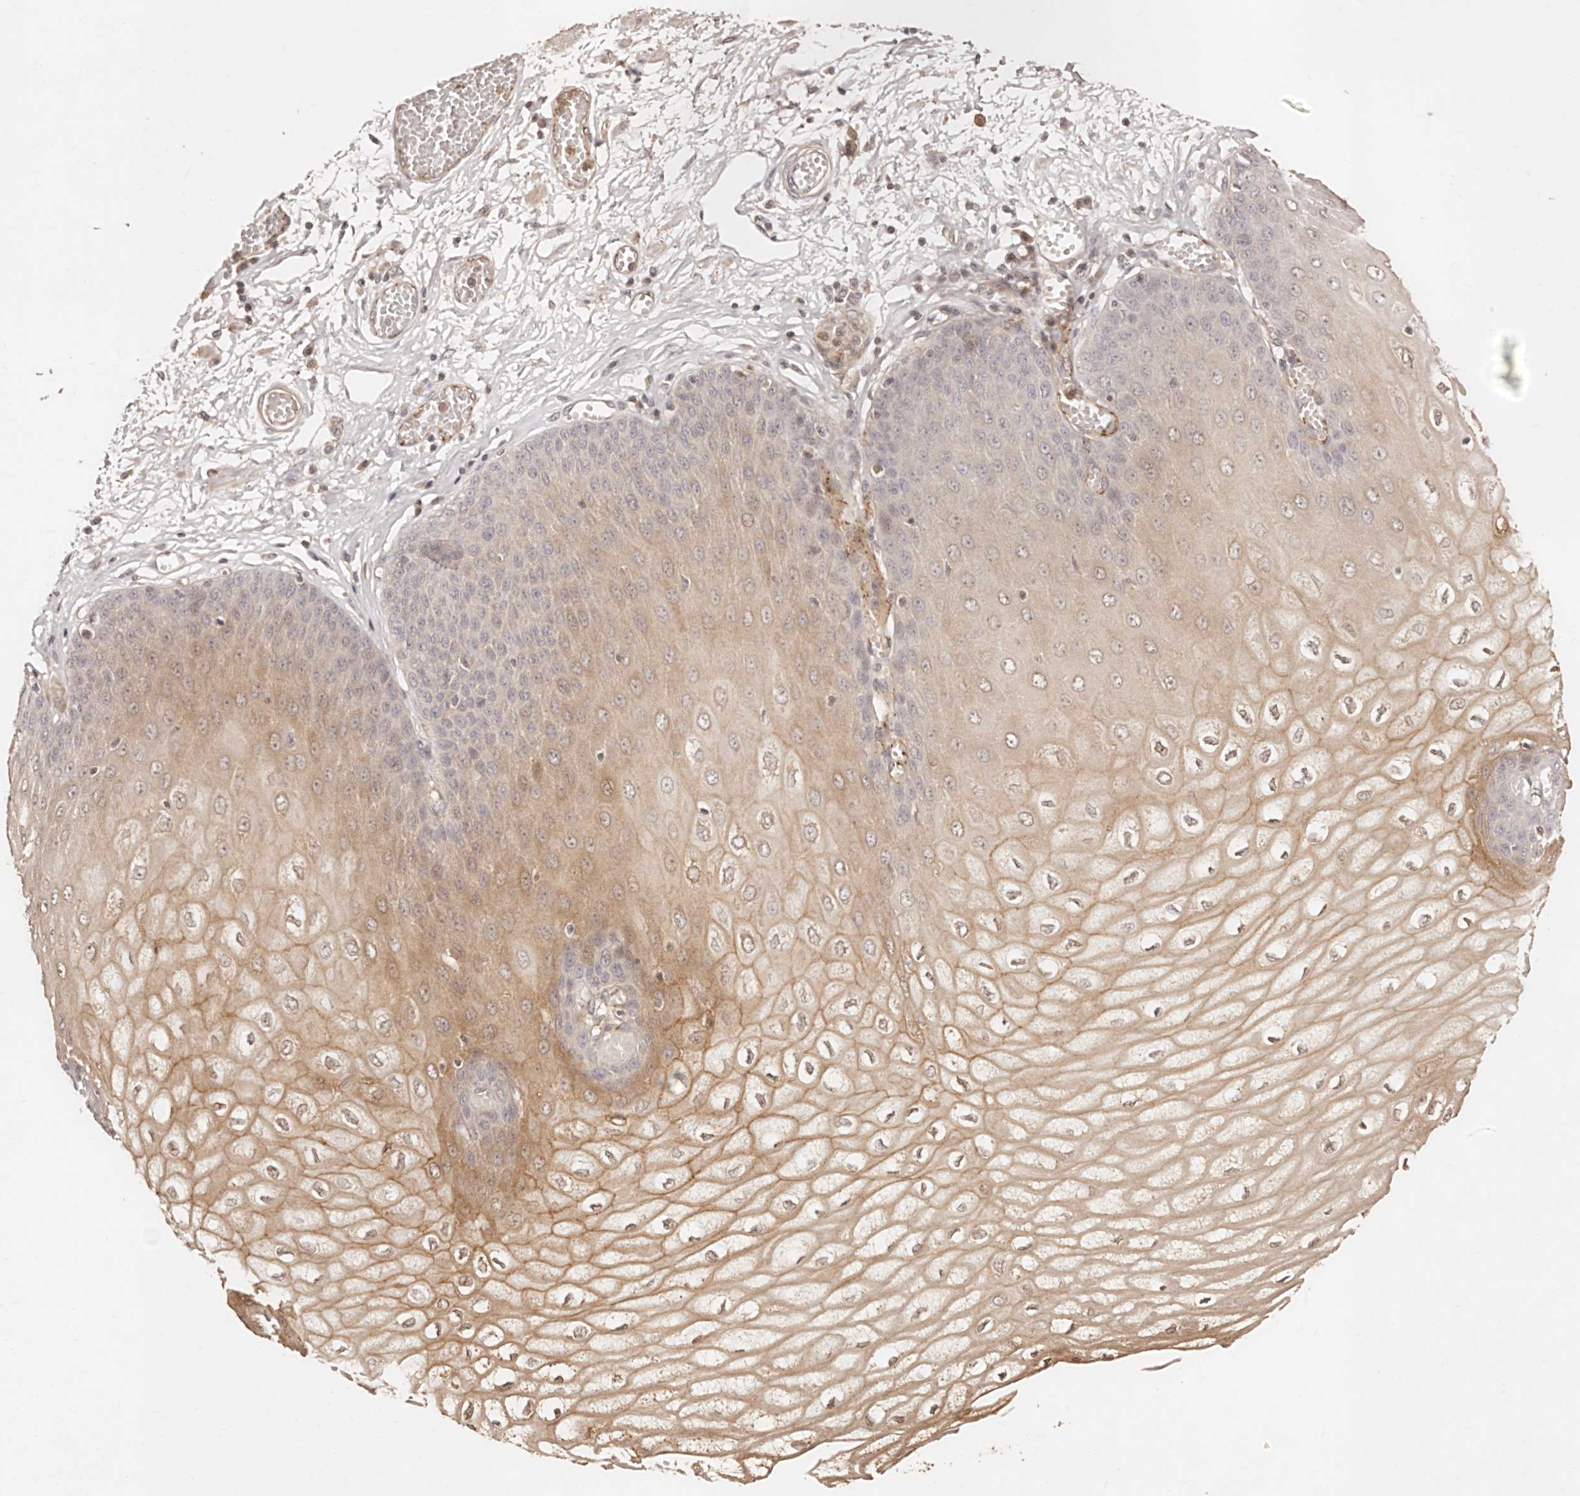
{"staining": {"intensity": "moderate", "quantity": "25%-75%", "location": "cytoplasmic/membranous"}, "tissue": "esophagus", "cell_type": "Squamous epithelial cells", "image_type": "normal", "snomed": [{"axis": "morphology", "description": "Normal tissue, NOS"}, {"axis": "topography", "description": "Esophagus"}], "caption": "Immunohistochemistry (IHC) histopathology image of normal esophagus: esophagus stained using IHC shows medium levels of moderate protein expression localized specifically in the cytoplasmic/membranous of squamous epithelial cells, appearing as a cytoplasmic/membranous brown color.", "gene": "CCL14", "patient": {"sex": "male", "age": 60}}